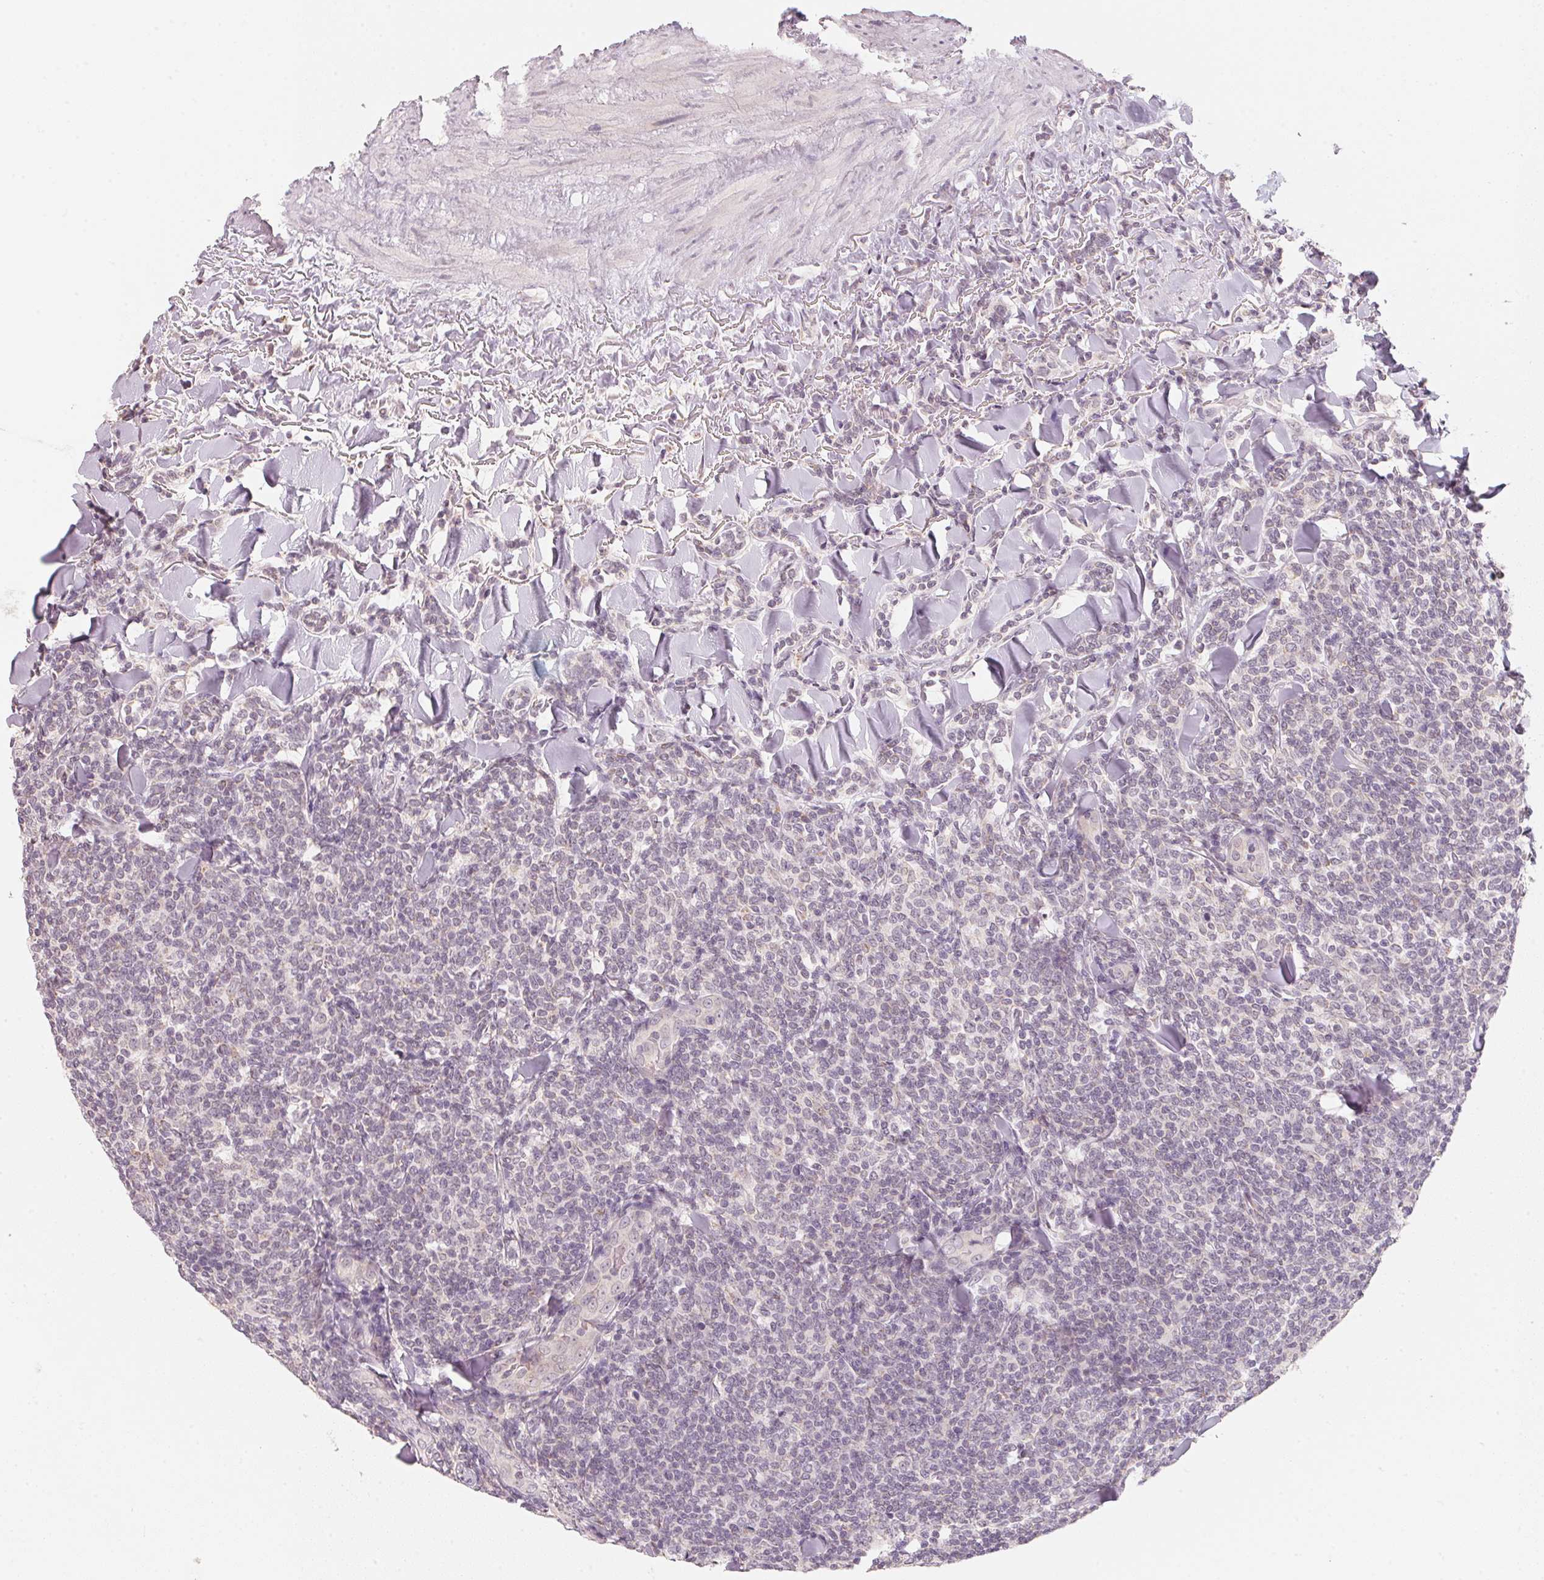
{"staining": {"intensity": "negative", "quantity": "none", "location": "none"}, "tissue": "lymphoma", "cell_type": "Tumor cells", "image_type": "cancer", "snomed": [{"axis": "morphology", "description": "Malignant lymphoma, non-Hodgkin's type, Low grade"}, {"axis": "topography", "description": "Lymph node"}], "caption": "DAB (3,3'-diaminobenzidine) immunohistochemical staining of low-grade malignant lymphoma, non-Hodgkin's type shows no significant staining in tumor cells. The staining is performed using DAB brown chromogen with nuclei counter-stained in using hematoxylin.", "gene": "ANKRD31", "patient": {"sex": "female", "age": 56}}